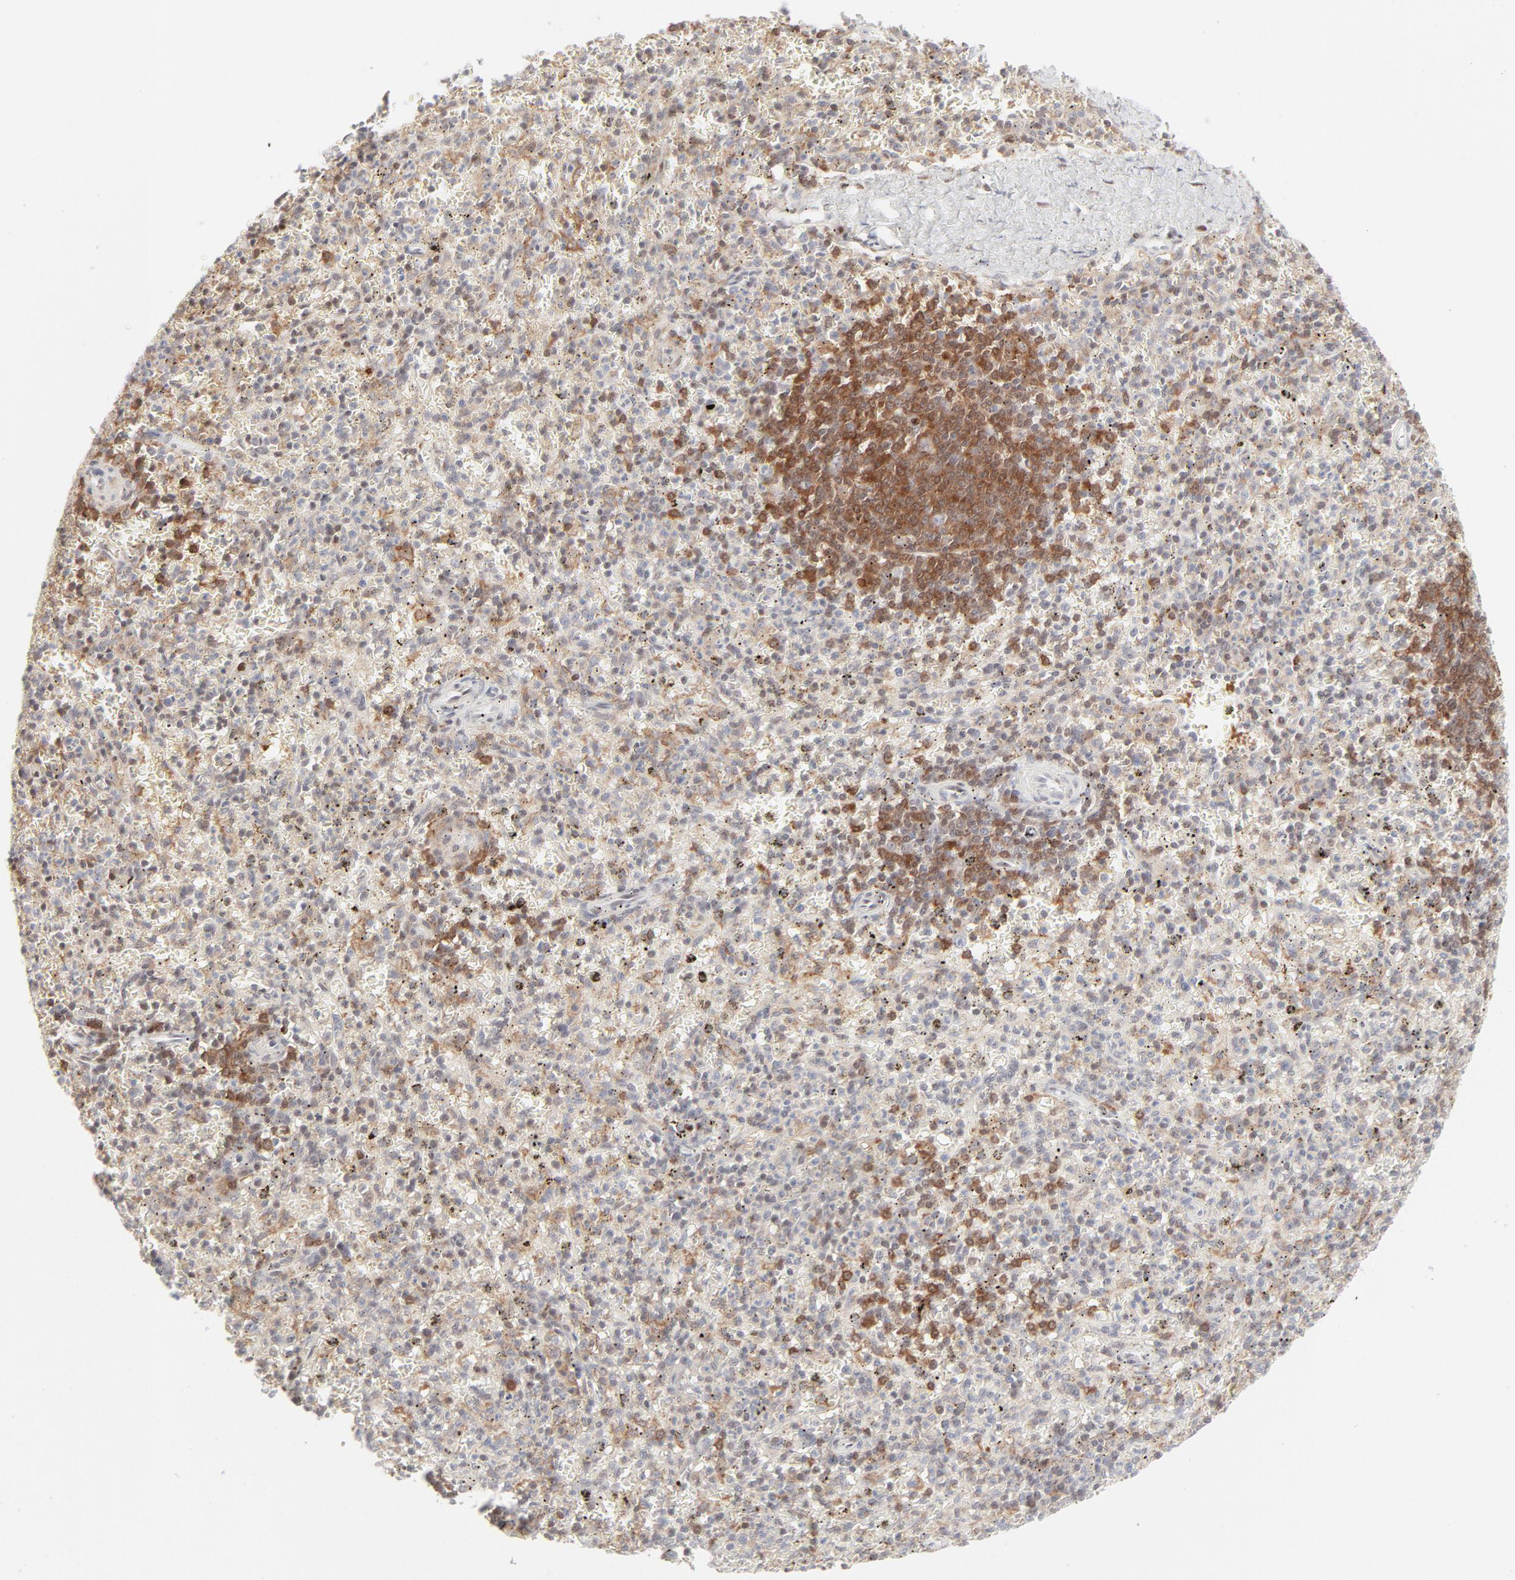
{"staining": {"intensity": "strong", "quantity": ">75%", "location": "cytoplasmic/membranous"}, "tissue": "spleen", "cell_type": "Cells in red pulp", "image_type": "normal", "snomed": [{"axis": "morphology", "description": "Normal tissue, NOS"}, {"axis": "topography", "description": "Spleen"}], "caption": "A micrograph of spleen stained for a protein reveals strong cytoplasmic/membranous brown staining in cells in red pulp. The protein is stained brown, and the nuclei are stained in blue (DAB IHC with brightfield microscopy, high magnification).", "gene": "PRKCB", "patient": {"sex": "male", "age": 72}}